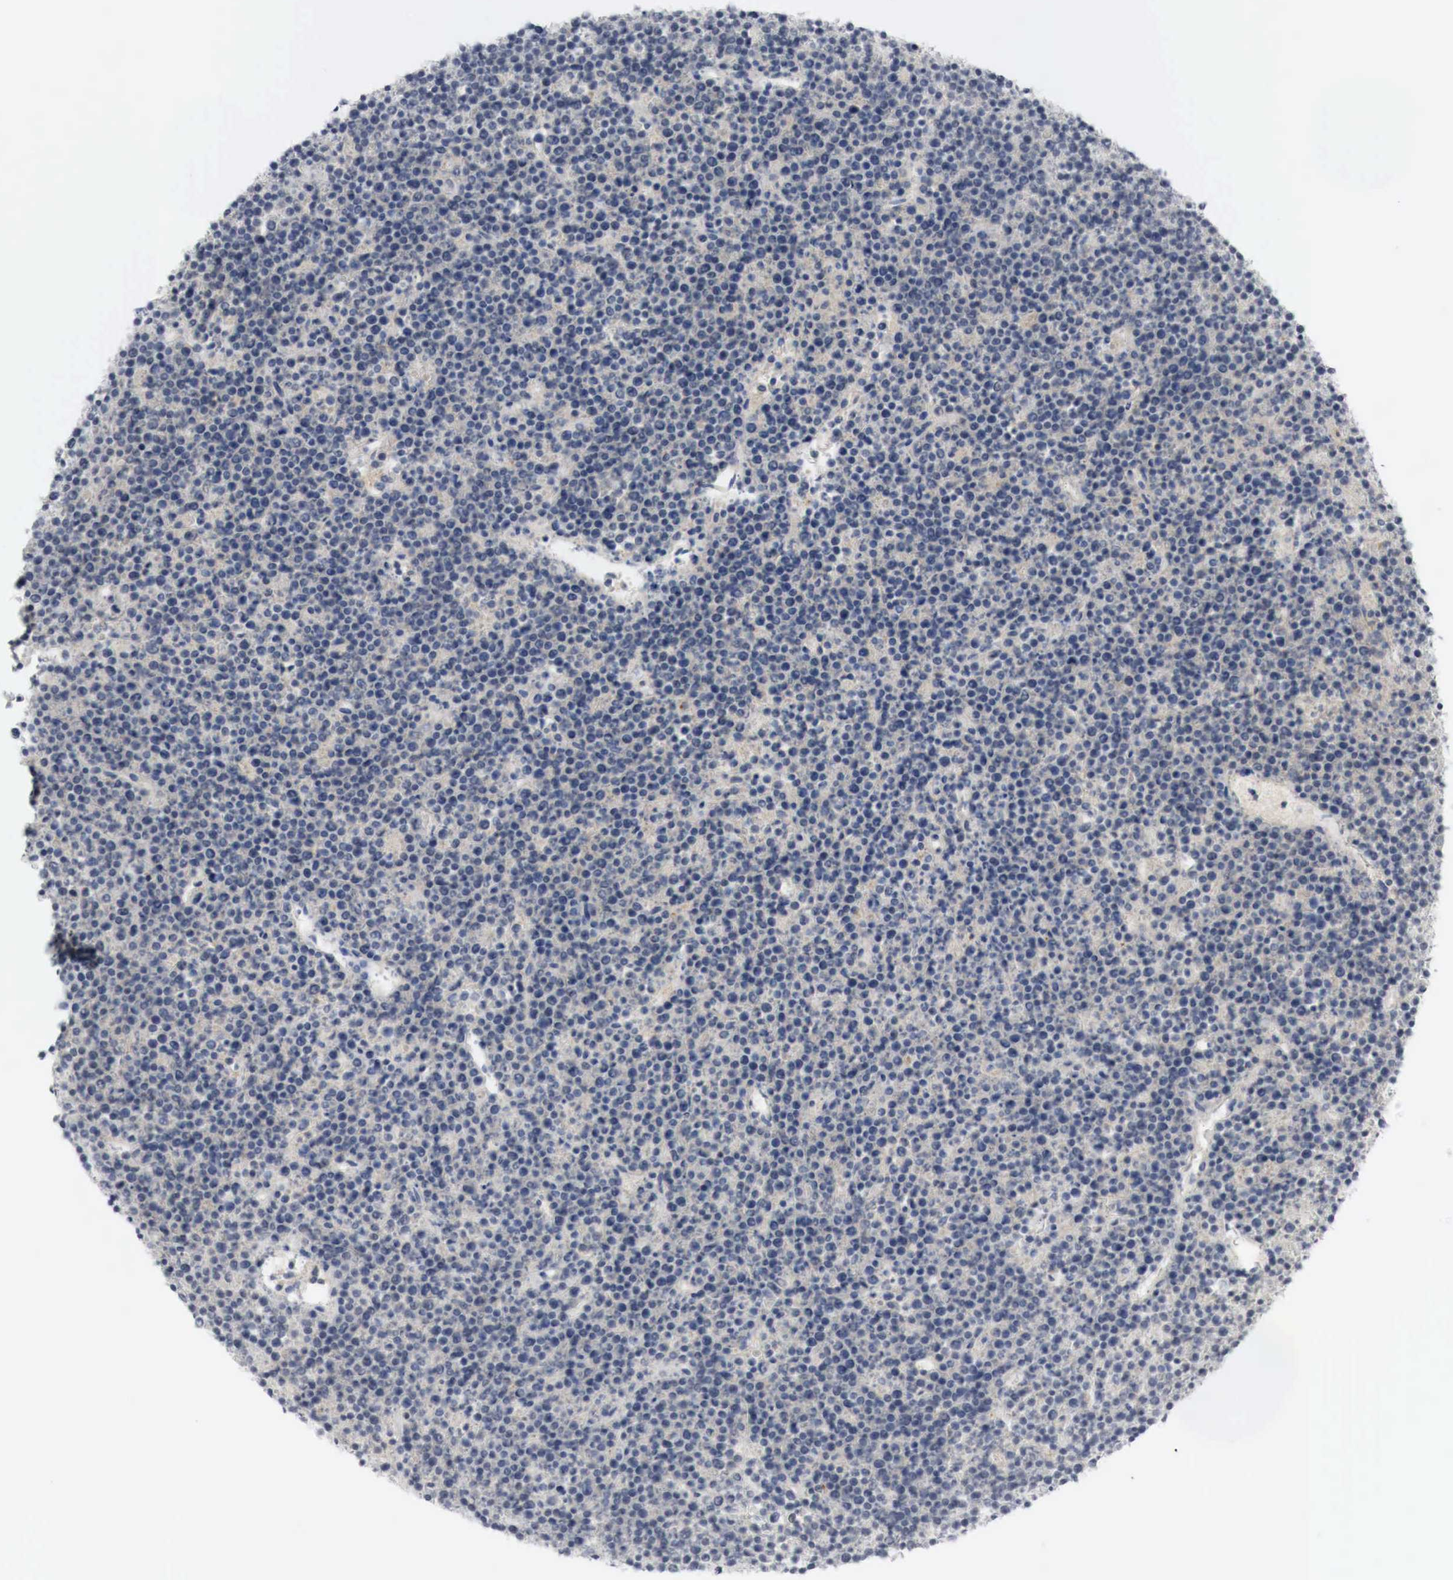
{"staining": {"intensity": "negative", "quantity": "none", "location": "none"}, "tissue": "lymphoma", "cell_type": "Tumor cells", "image_type": "cancer", "snomed": [{"axis": "morphology", "description": "Malignant lymphoma, non-Hodgkin's type, High grade"}, {"axis": "topography", "description": "Ovary"}], "caption": "An immunohistochemistry image of high-grade malignant lymphoma, non-Hodgkin's type is shown. There is no staining in tumor cells of high-grade malignant lymphoma, non-Hodgkin's type.", "gene": "MYC", "patient": {"sex": "female", "age": 56}}